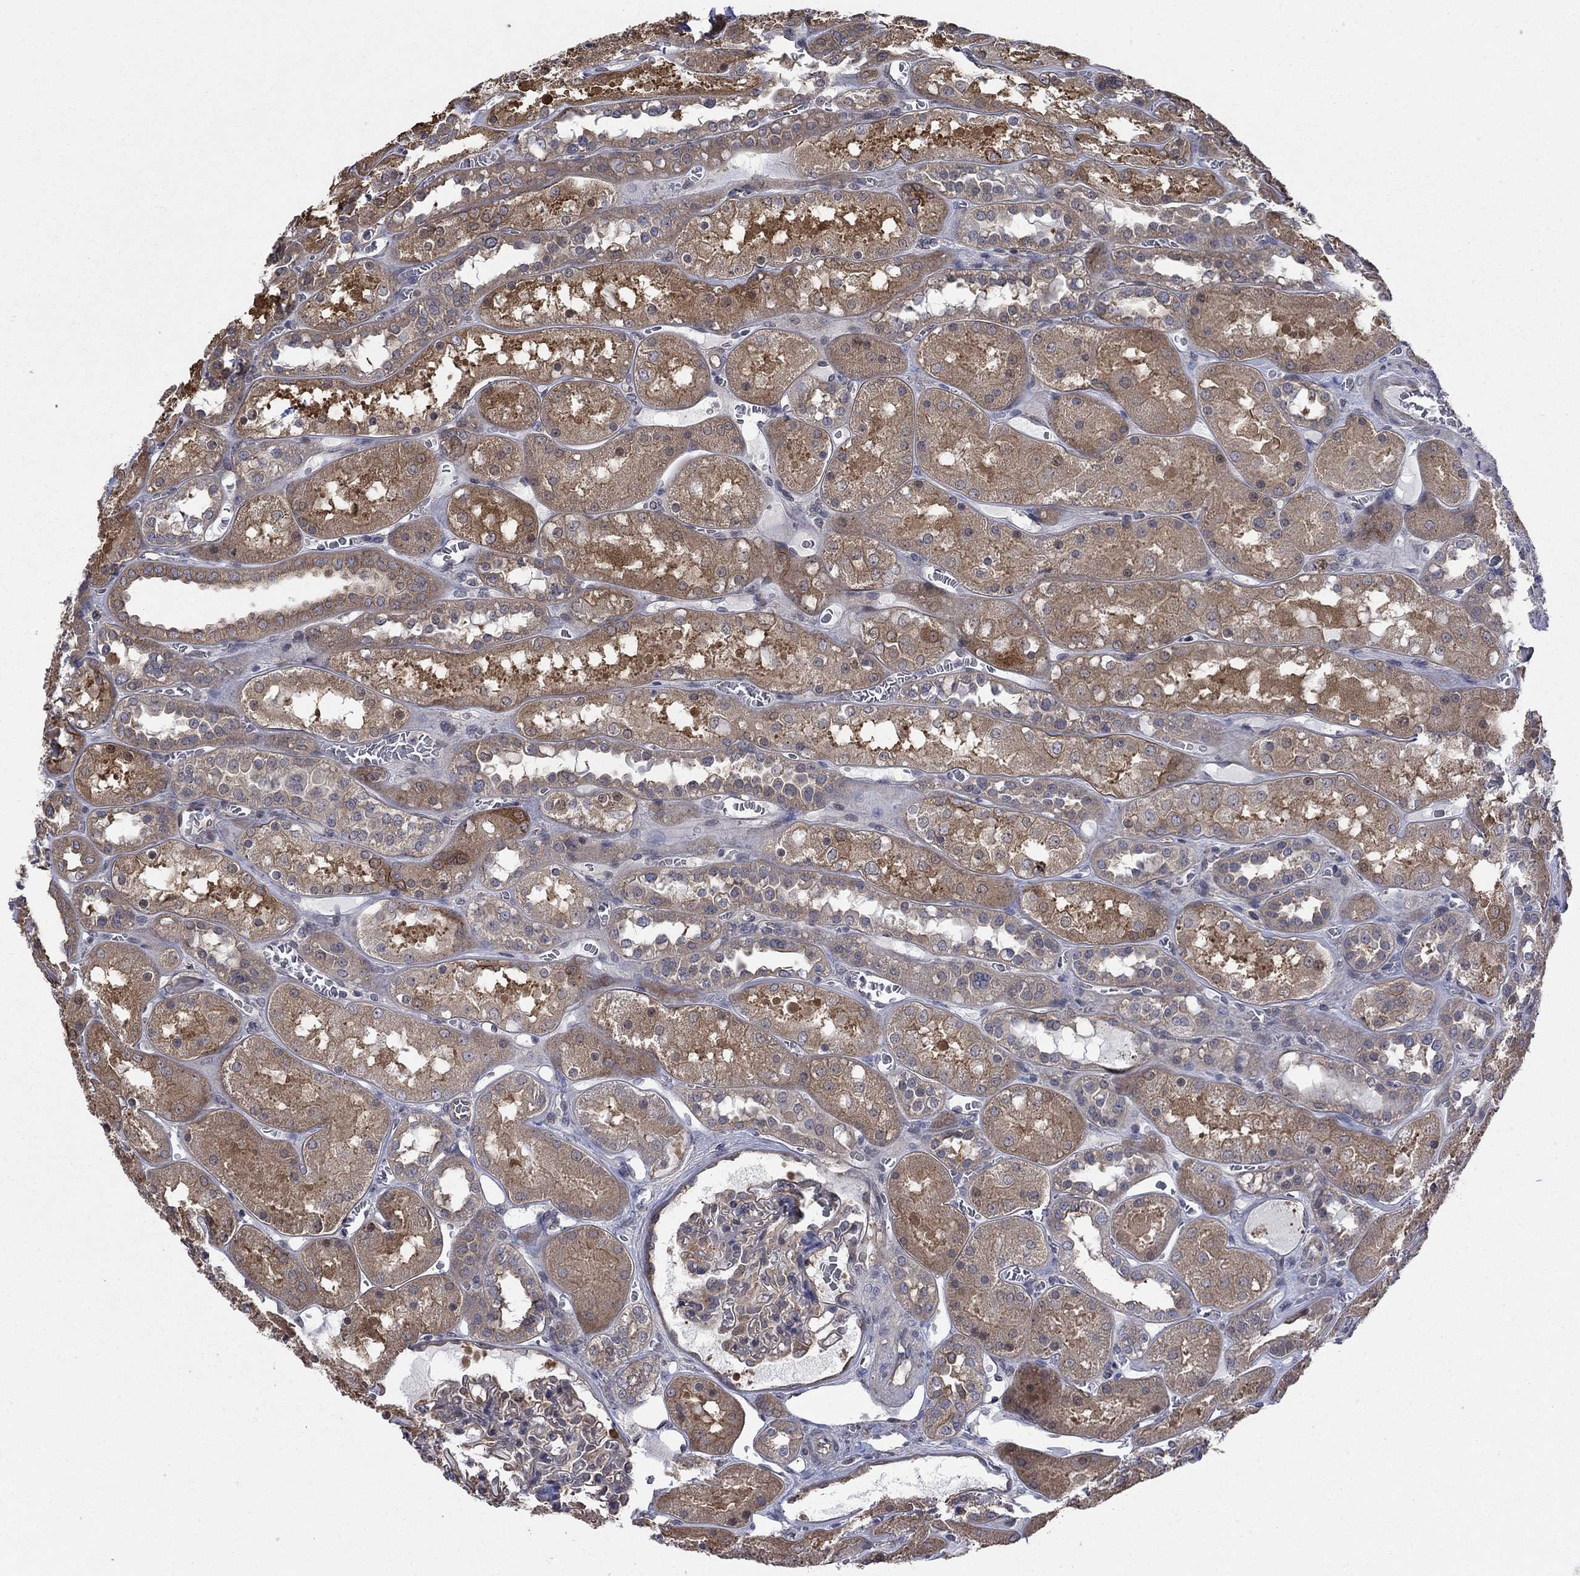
{"staining": {"intensity": "moderate", "quantity": "<25%", "location": "cytoplasmic/membranous"}, "tissue": "kidney", "cell_type": "Cells in glomeruli", "image_type": "normal", "snomed": [{"axis": "morphology", "description": "Normal tissue, NOS"}, {"axis": "topography", "description": "Kidney"}], "caption": "Immunohistochemical staining of unremarkable kidney exhibits moderate cytoplasmic/membranous protein expression in approximately <25% of cells in glomeruli. (DAB = brown stain, brightfield microscopy at high magnification).", "gene": "PDZD2", "patient": {"sex": "male", "age": 73}}